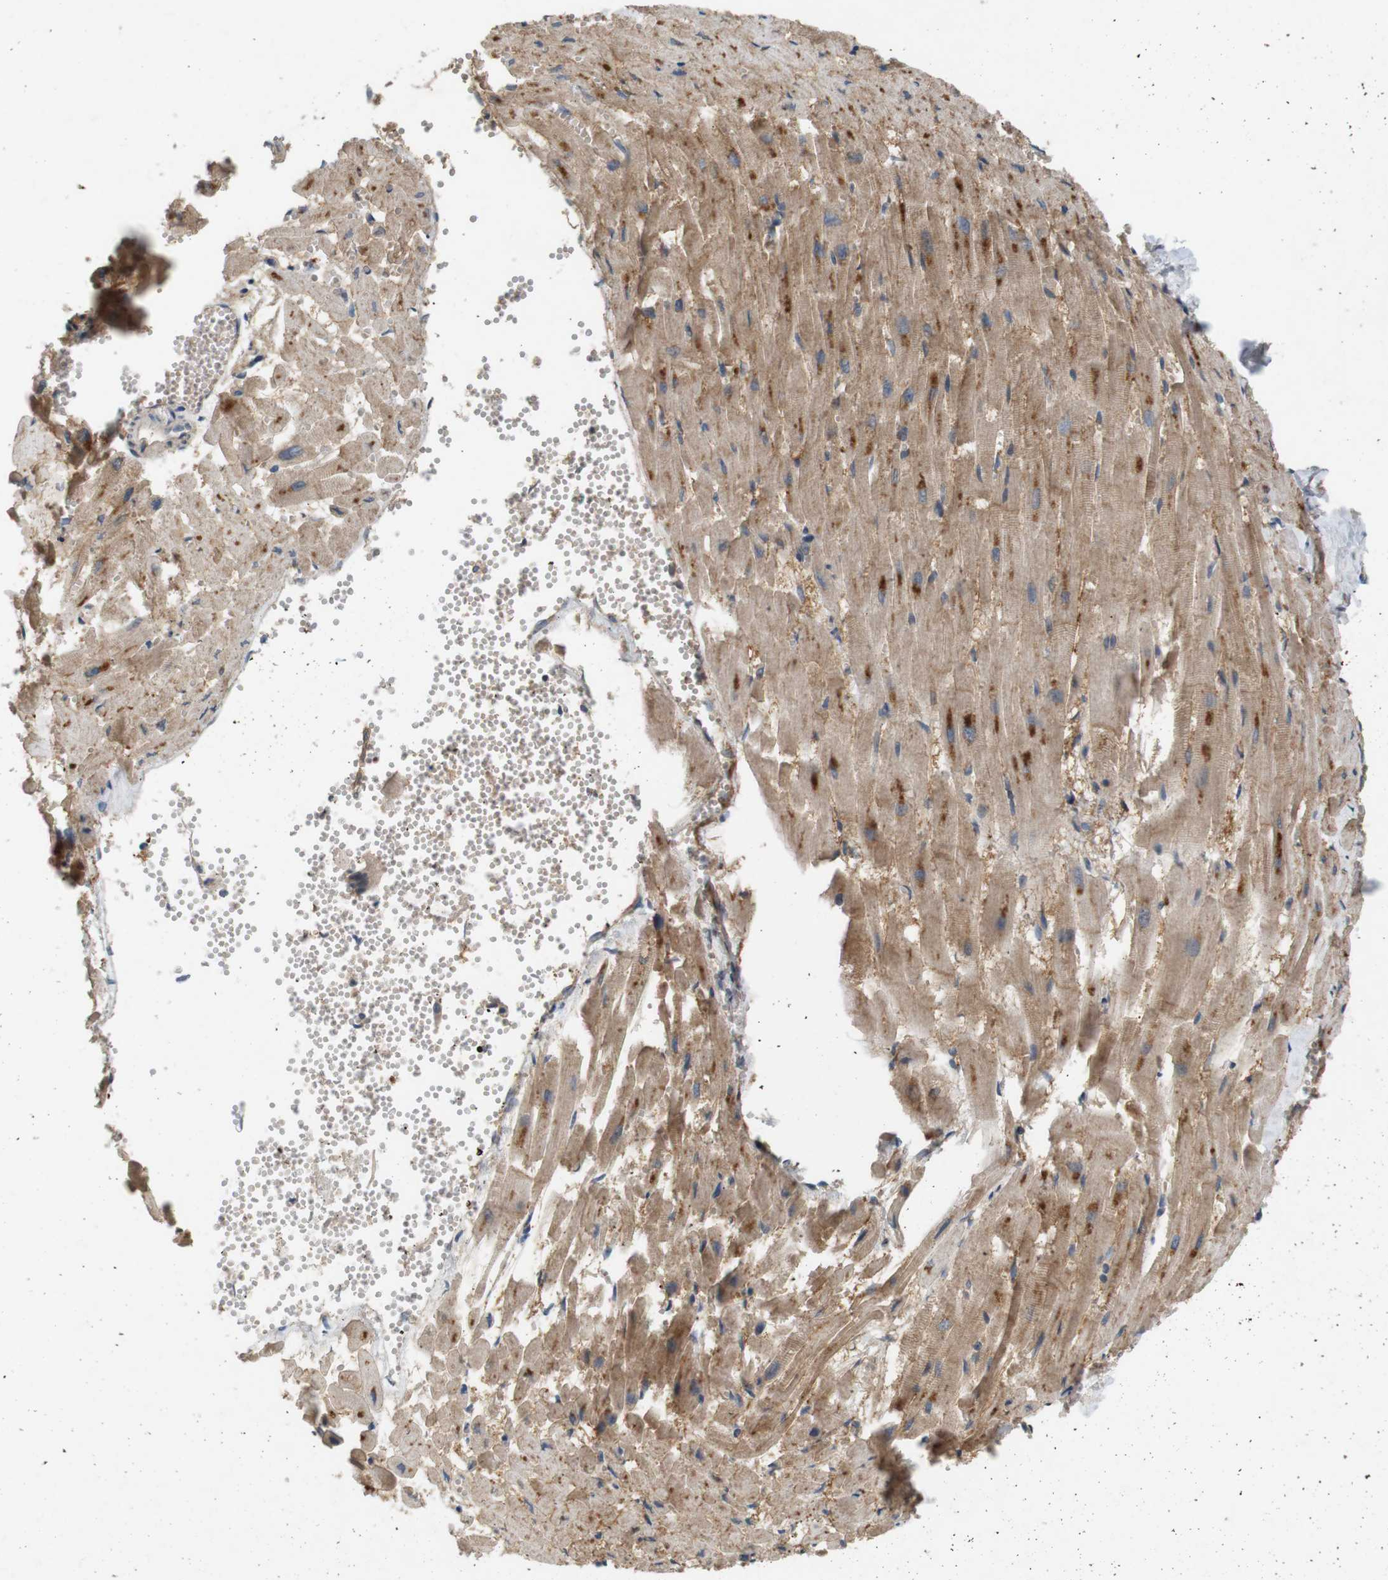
{"staining": {"intensity": "strong", "quantity": "25%-75%", "location": "cytoplasmic/membranous"}, "tissue": "heart muscle", "cell_type": "Cardiomyocytes", "image_type": "normal", "snomed": [{"axis": "morphology", "description": "Normal tissue, NOS"}, {"axis": "topography", "description": "Heart"}], "caption": "A high amount of strong cytoplasmic/membranous positivity is present in approximately 25%-75% of cardiomyocytes in benign heart muscle. (Brightfield microscopy of DAB IHC at high magnification).", "gene": "PVR", "patient": {"sex": "female", "age": 19}}